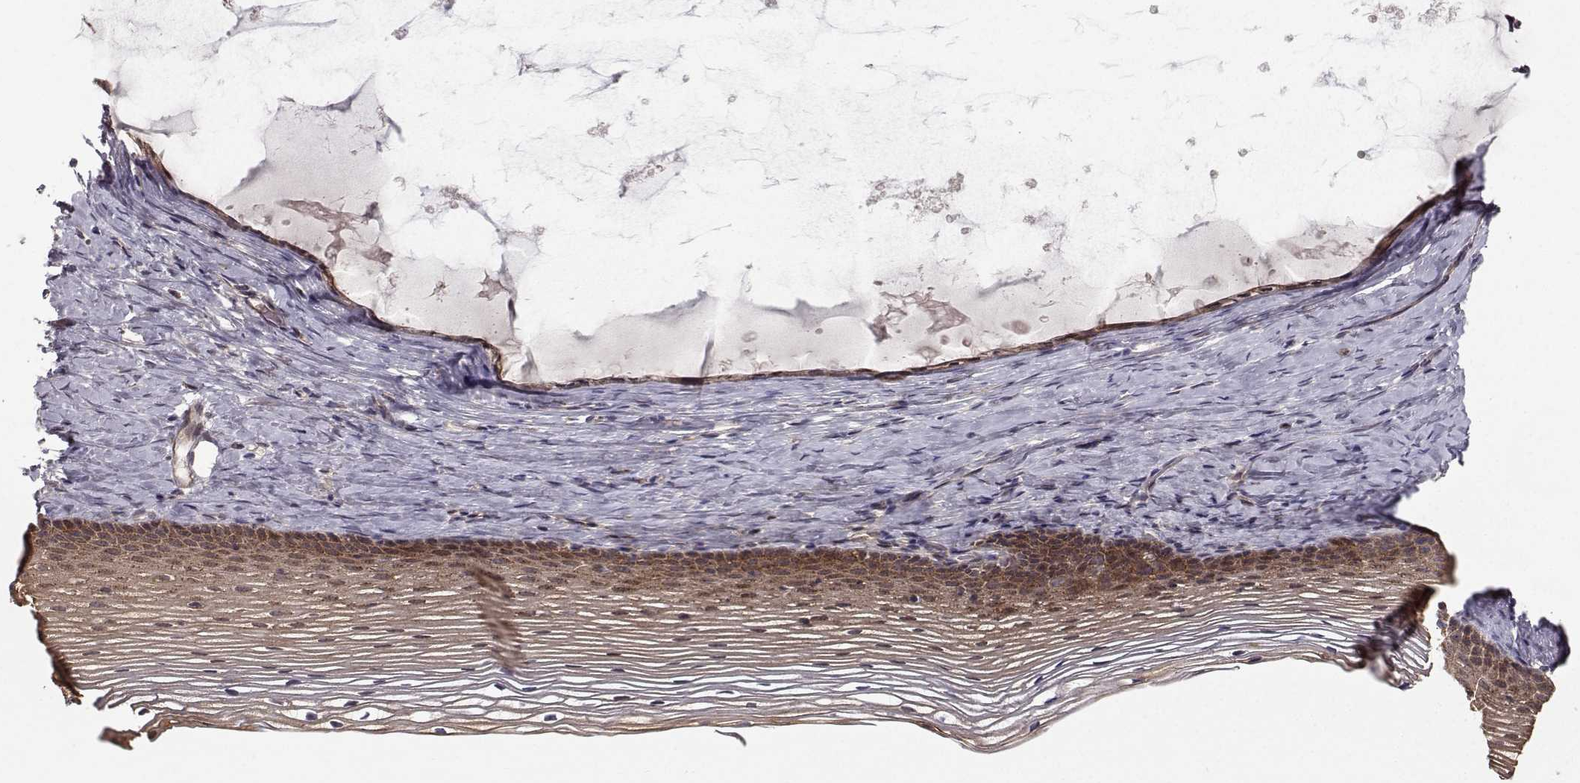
{"staining": {"intensity": "moderate", "quantity": ">75%", "location": "cytoplasmic/membranous"}, "tissue": "cervix", "cell_type": "Glandular cells", "image_type": "normal", "snomed": [{"axis": "morphology", "description": "Normal tissue, NOS"}, {"axis": "topography", "description": "Cervix"}], "caption": "This histopathology image shows IHC staining of benign cervix, with medium moderate cytoplasmic/membranous staining in about >75% of glandular cells.", "gene": "APC", "patient": {"sex": "female", "age": 39}}